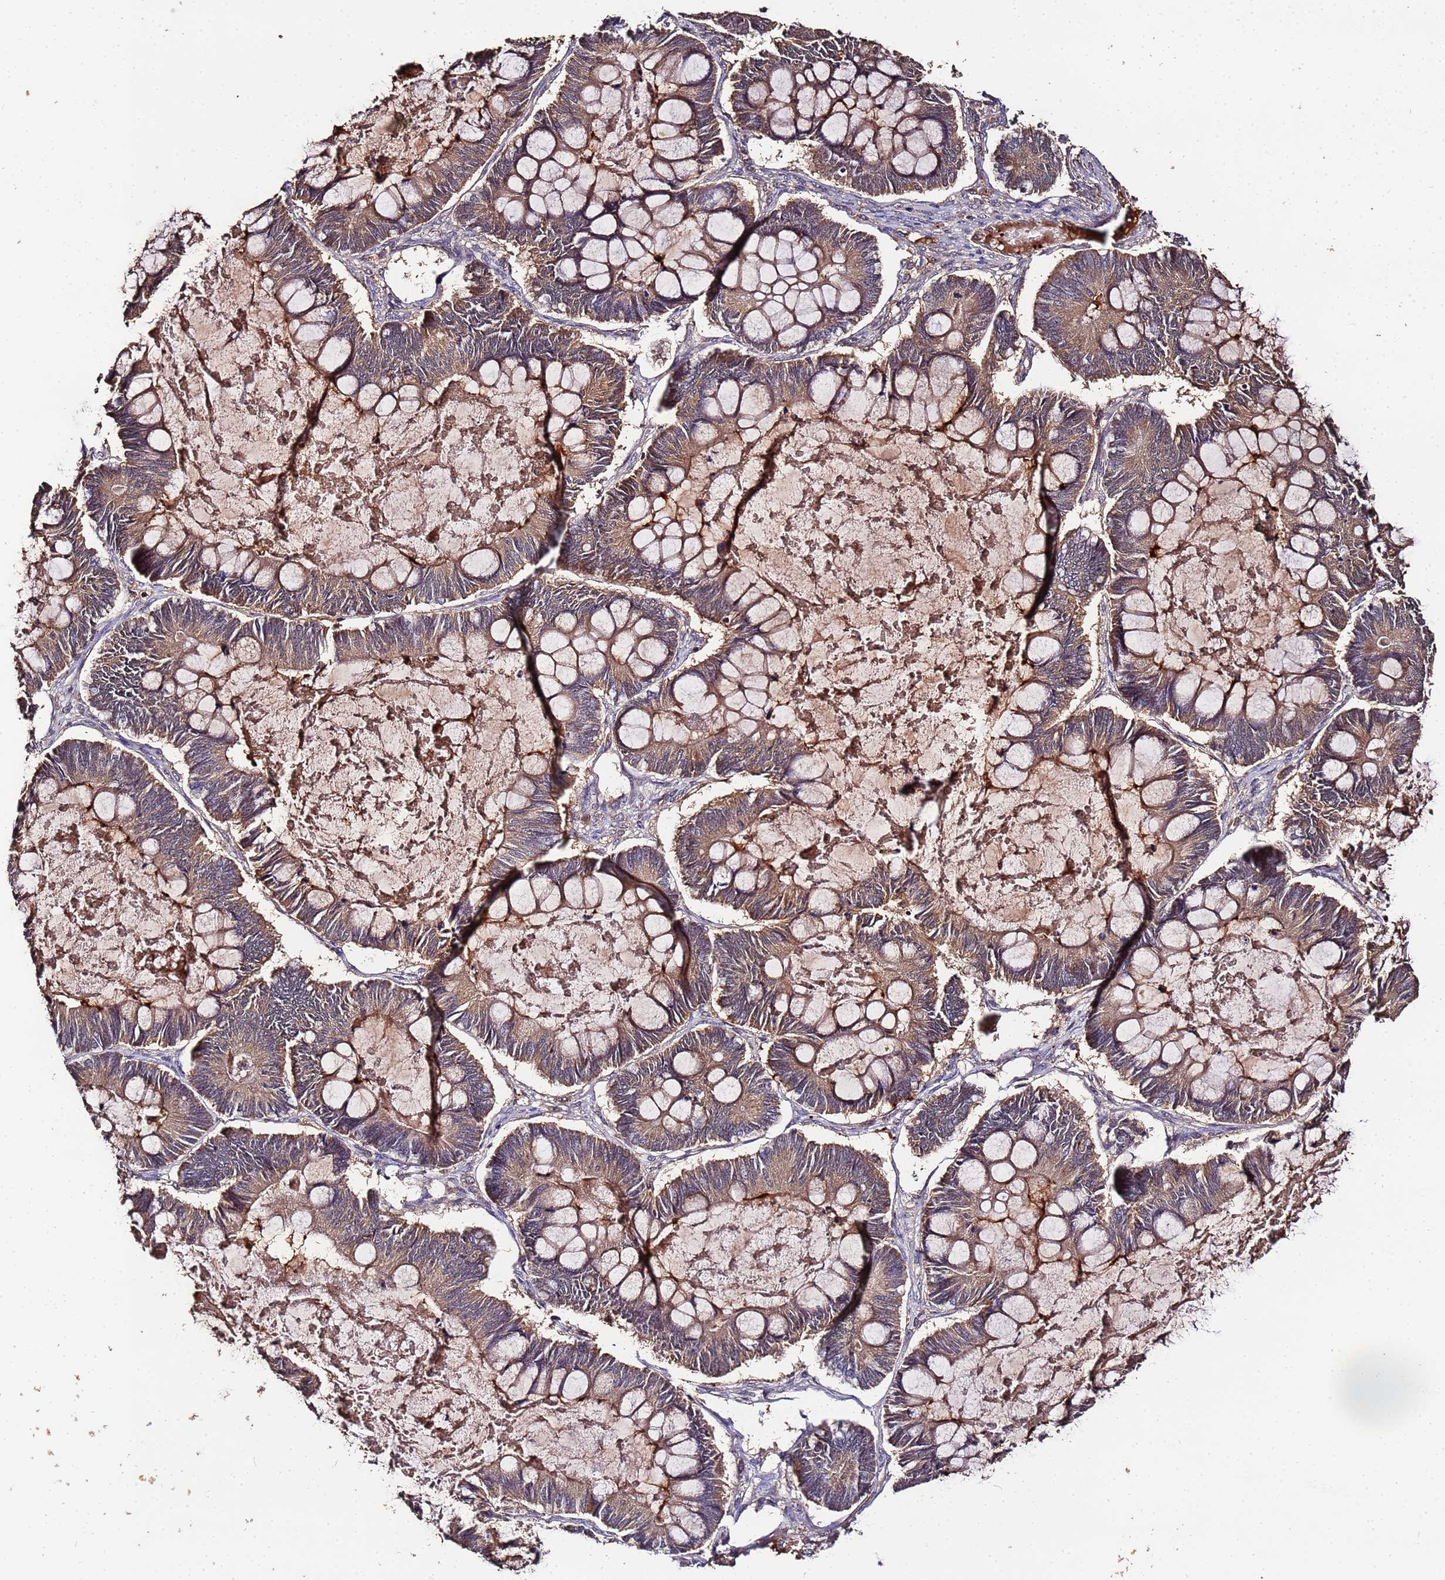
{"staining": {"intensity": "weak", "quantity": ">75%", "location": "cytoplasmic/membranous"}, "tissue": "ovarian cancer", "cell_type": "Tumor cells", "image_type": "cancer", "snomed": [{"axis": "morphology", "description": "Cystadenocarcinoma, mucinous, NOS"}, {"axis": "topography", "description": "Ovary"}], "caption": "Tumor cells reveal low levels of weak cytoplasmic/membranous positivity in about >75% of cells in ovarian mucinous cystadenocarcinoma.", "gene": "MTERF1", "patient": {"sex": "female", "age": 61}}